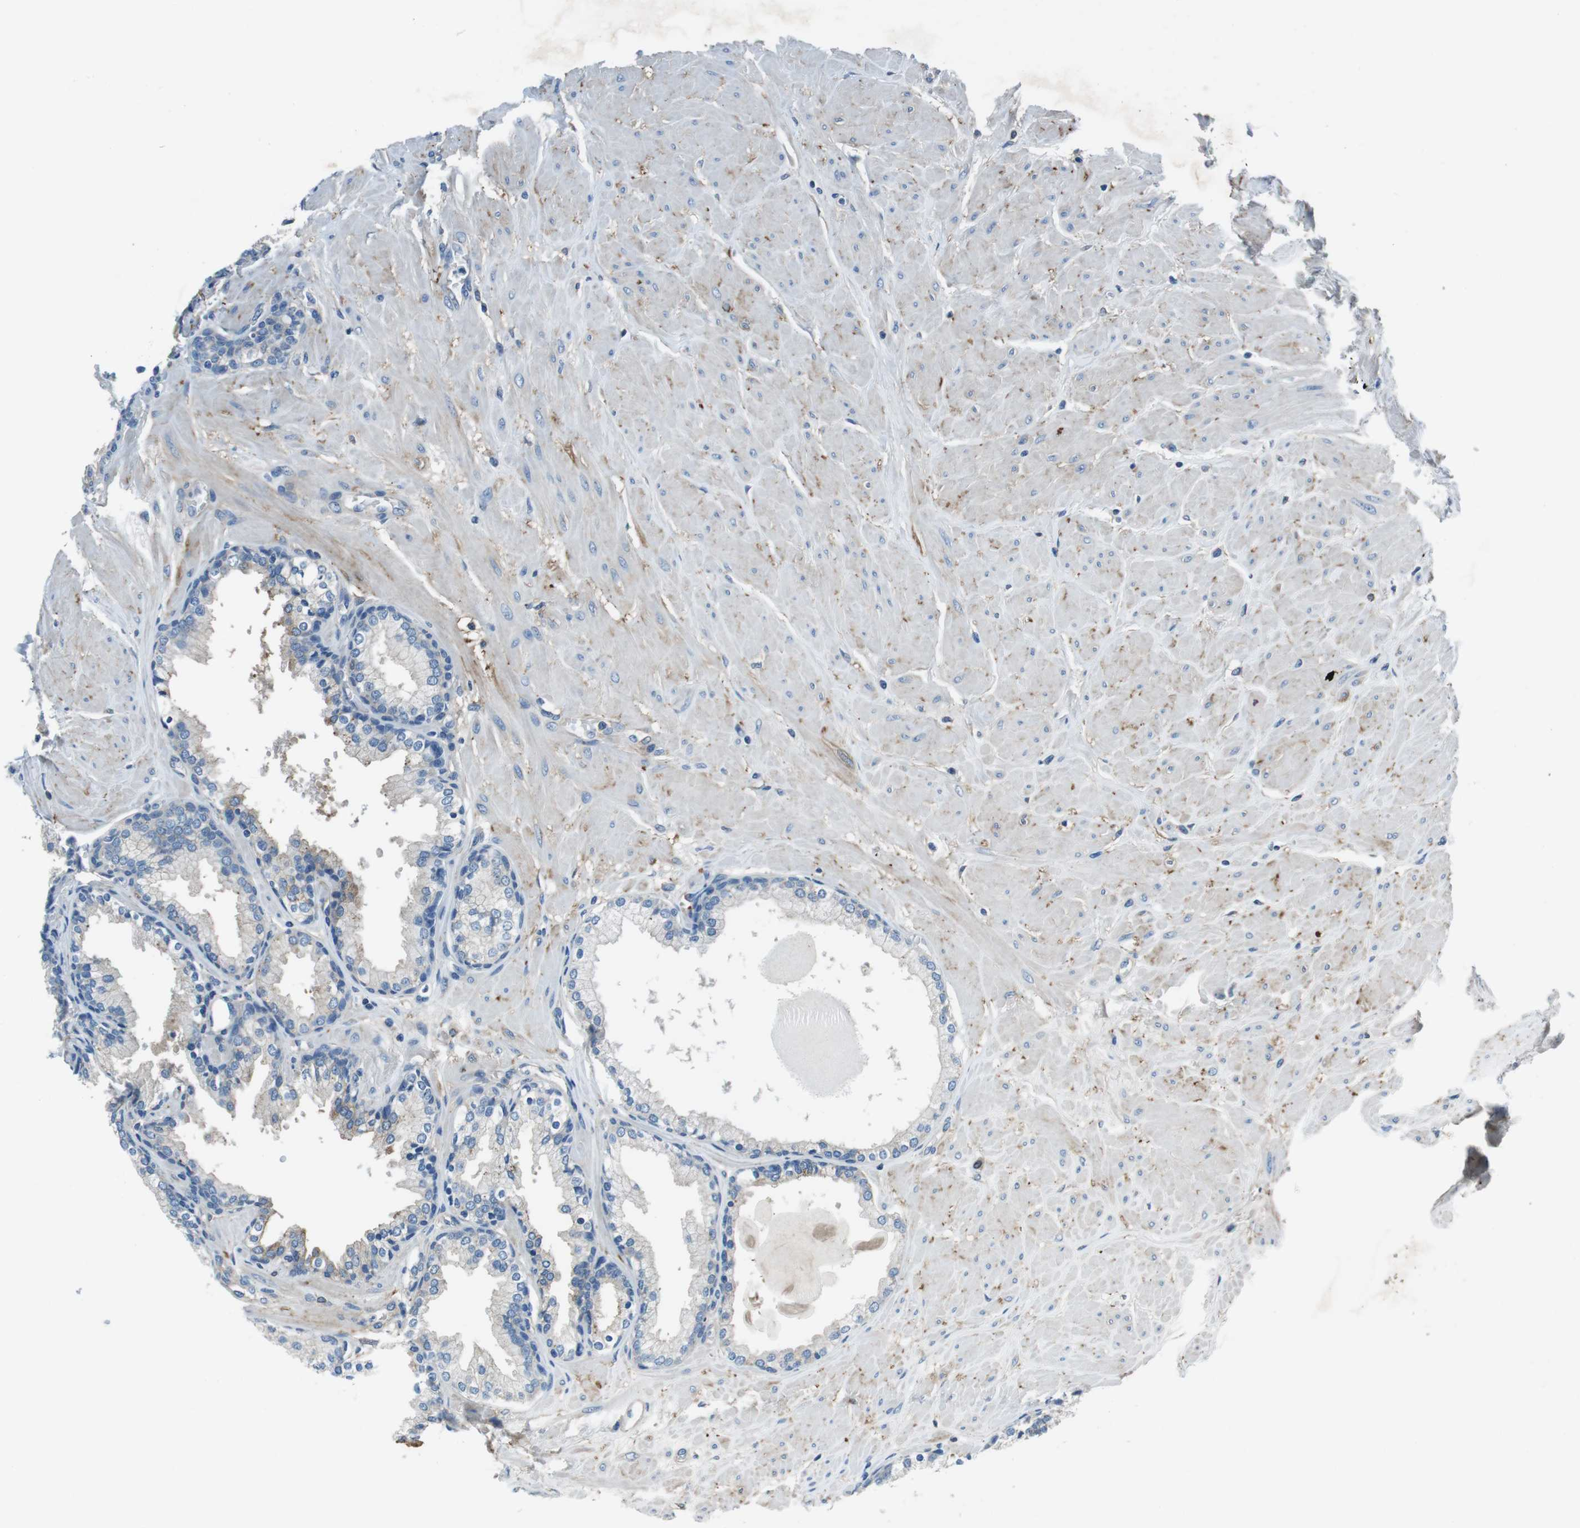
{"staining": {"intensity": "negative", "quantity": "none", "location": "none"}, "tissue": "prostate", "cell_type": "Glandular cells", "image_type": "normal", "snomed": [{"axis": "morphology", "description": "Normal tissue, NOS"}, {"axis": "topography", "description": "Prostate"}], "caption": "Protein analysis of benign prostate exhibits no significant staining in glandular cells.", "gene": "TULP3", "patient": {"sex": "male", "age": 51}}